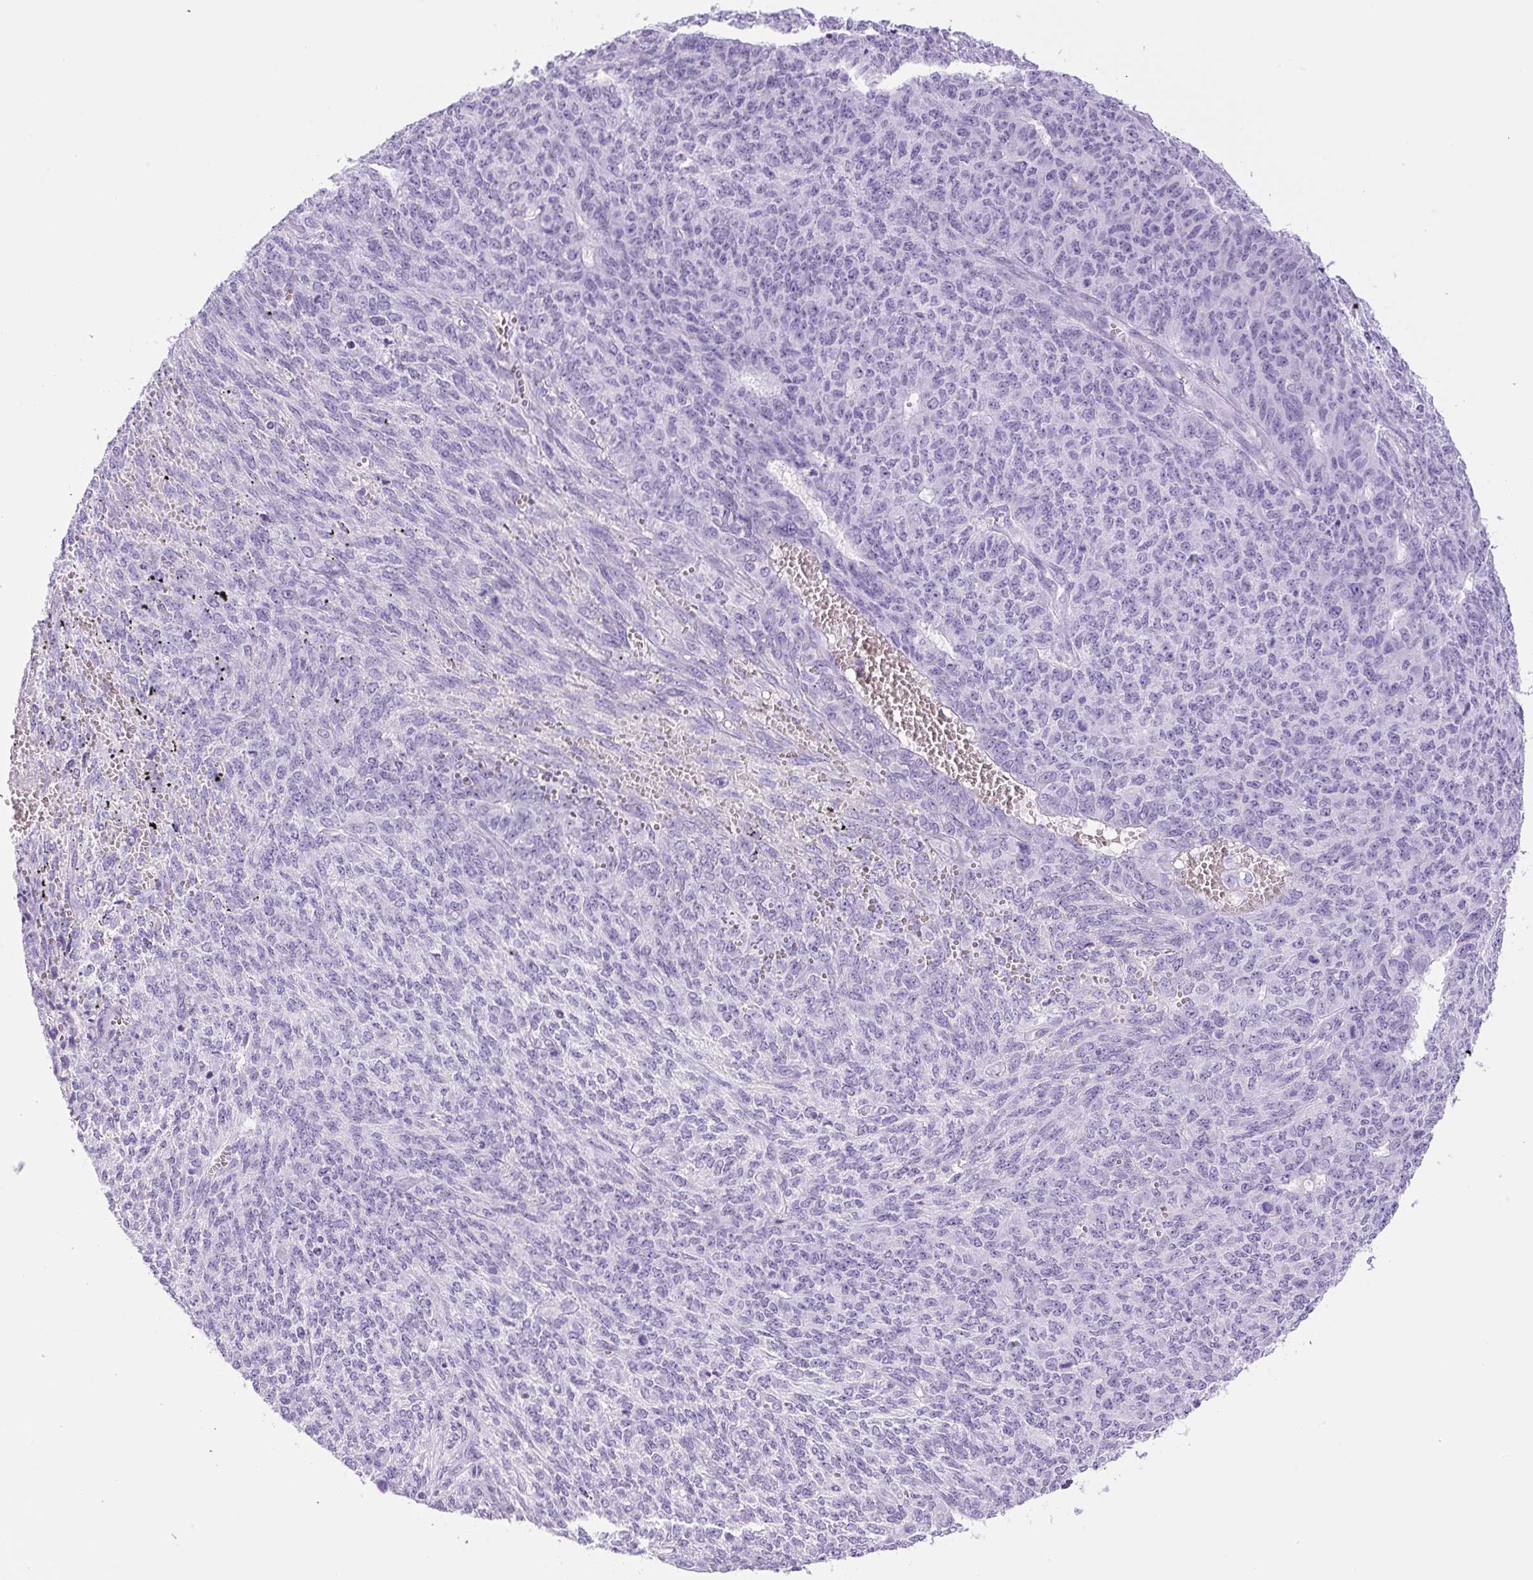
{"staining": {"intensity": "negative", "quantity": "none", "location": "none"}, "tissue": "endometrial cancer", "cell_type": "Tumor cells", "image_type": "cancer", "snomed": [{"axis": "morphology", "description": "Adenocarcinoma, NOS"}, {"axis": "topography", "description": "Endometrium"}], "caption": "DAB immunohistochemical staining of adenocarcinoma (endometrial) demonstrates no significant staining in tumor cells. (Brightfield microscopy of DAB immunohistochemistry at high magnification).", "gene": "TMEM151B", "patient": {"sex": "female", "age": 32}}